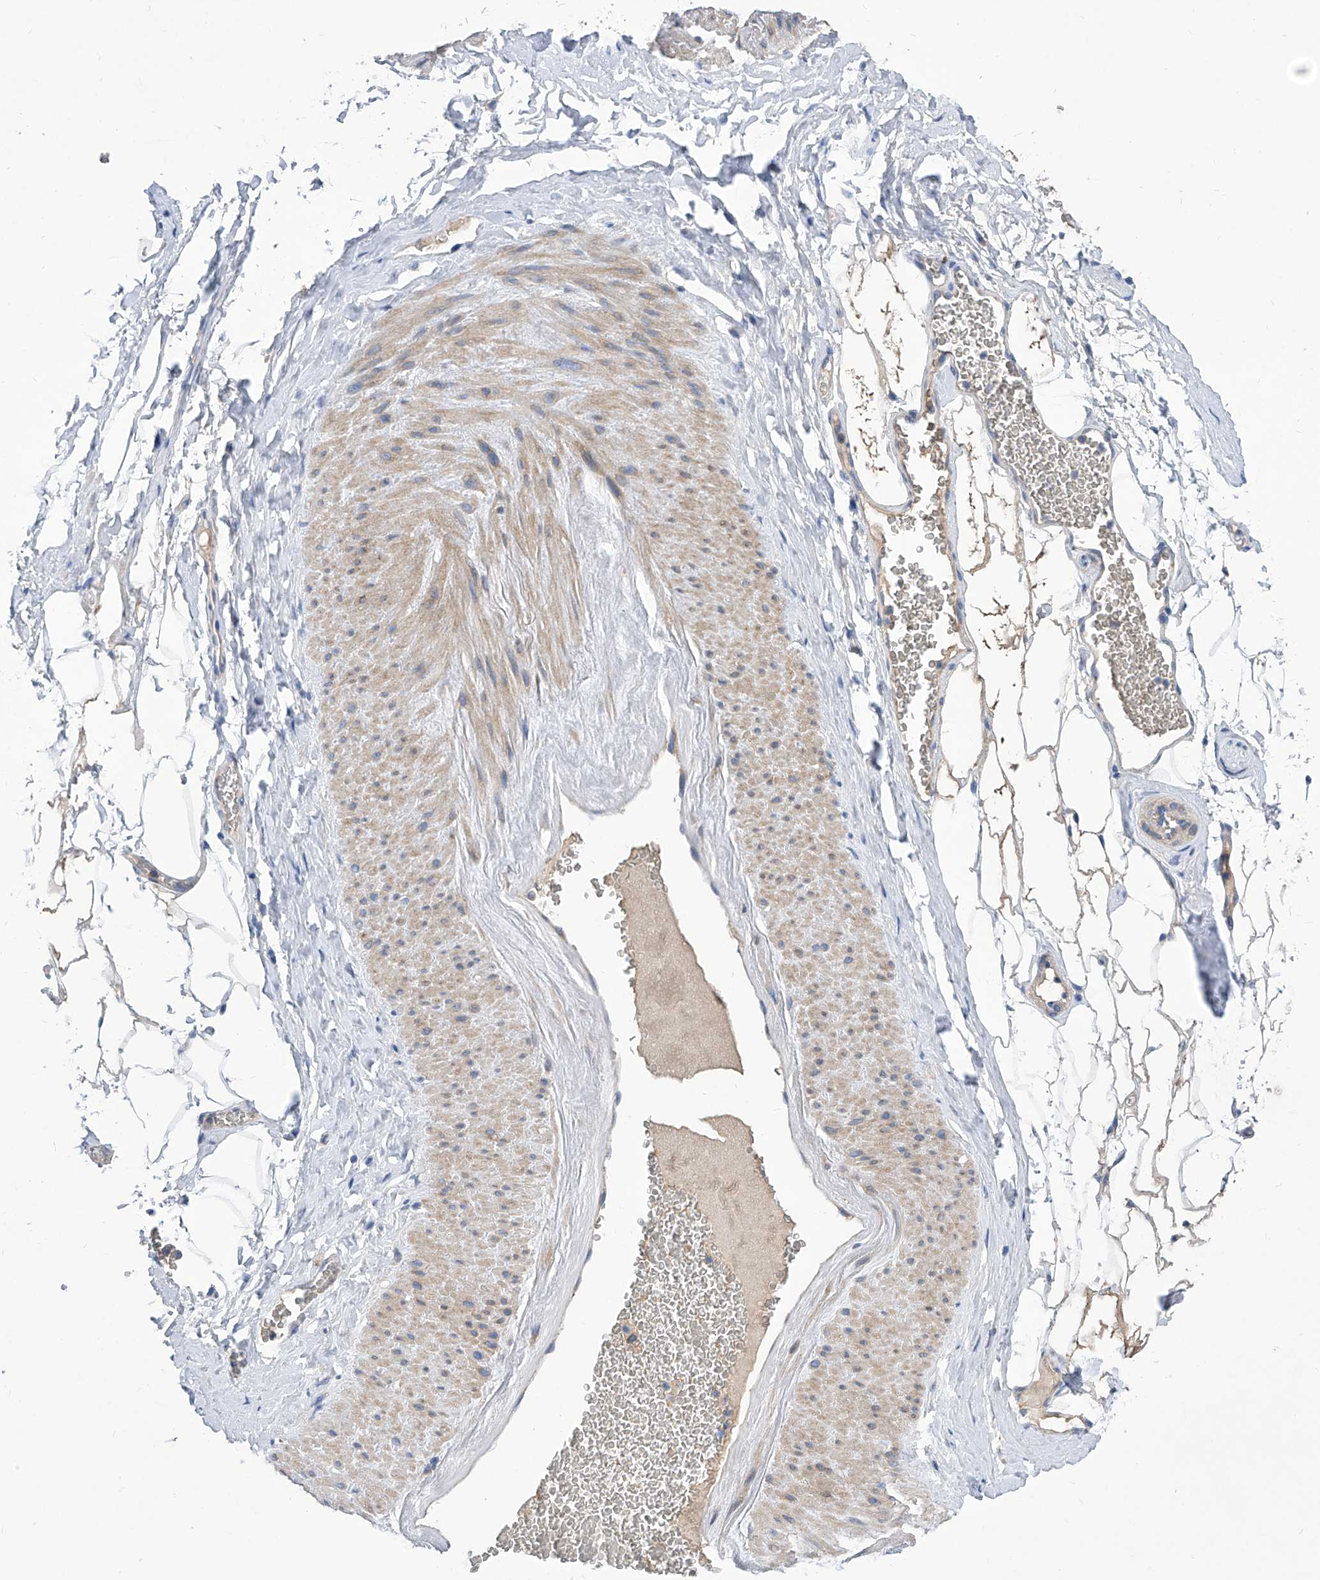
{"staining": {"intensity": "negative", "quantity": "none", "location": "none"}, "tissue": "adipose tissue", "cell_type": "Adipocytes", "image_type": "normal", "snomed": [{"axis": "morphology", "description": "Normal tissue, NOS"}, {"axis": "morphology", "description": "Adenocarcinoma, Low grade"}, {"axis": "topography", "description": "Prostate"}, {"axis": "topography", "description": "Peripheral nerve tissue"}], "caption": "The histopathology image exhibits no significant positivity in adipocytes of adipose tissue.", "gene": "SRBD1", "patient": {"sex": "male", "age": 63}}